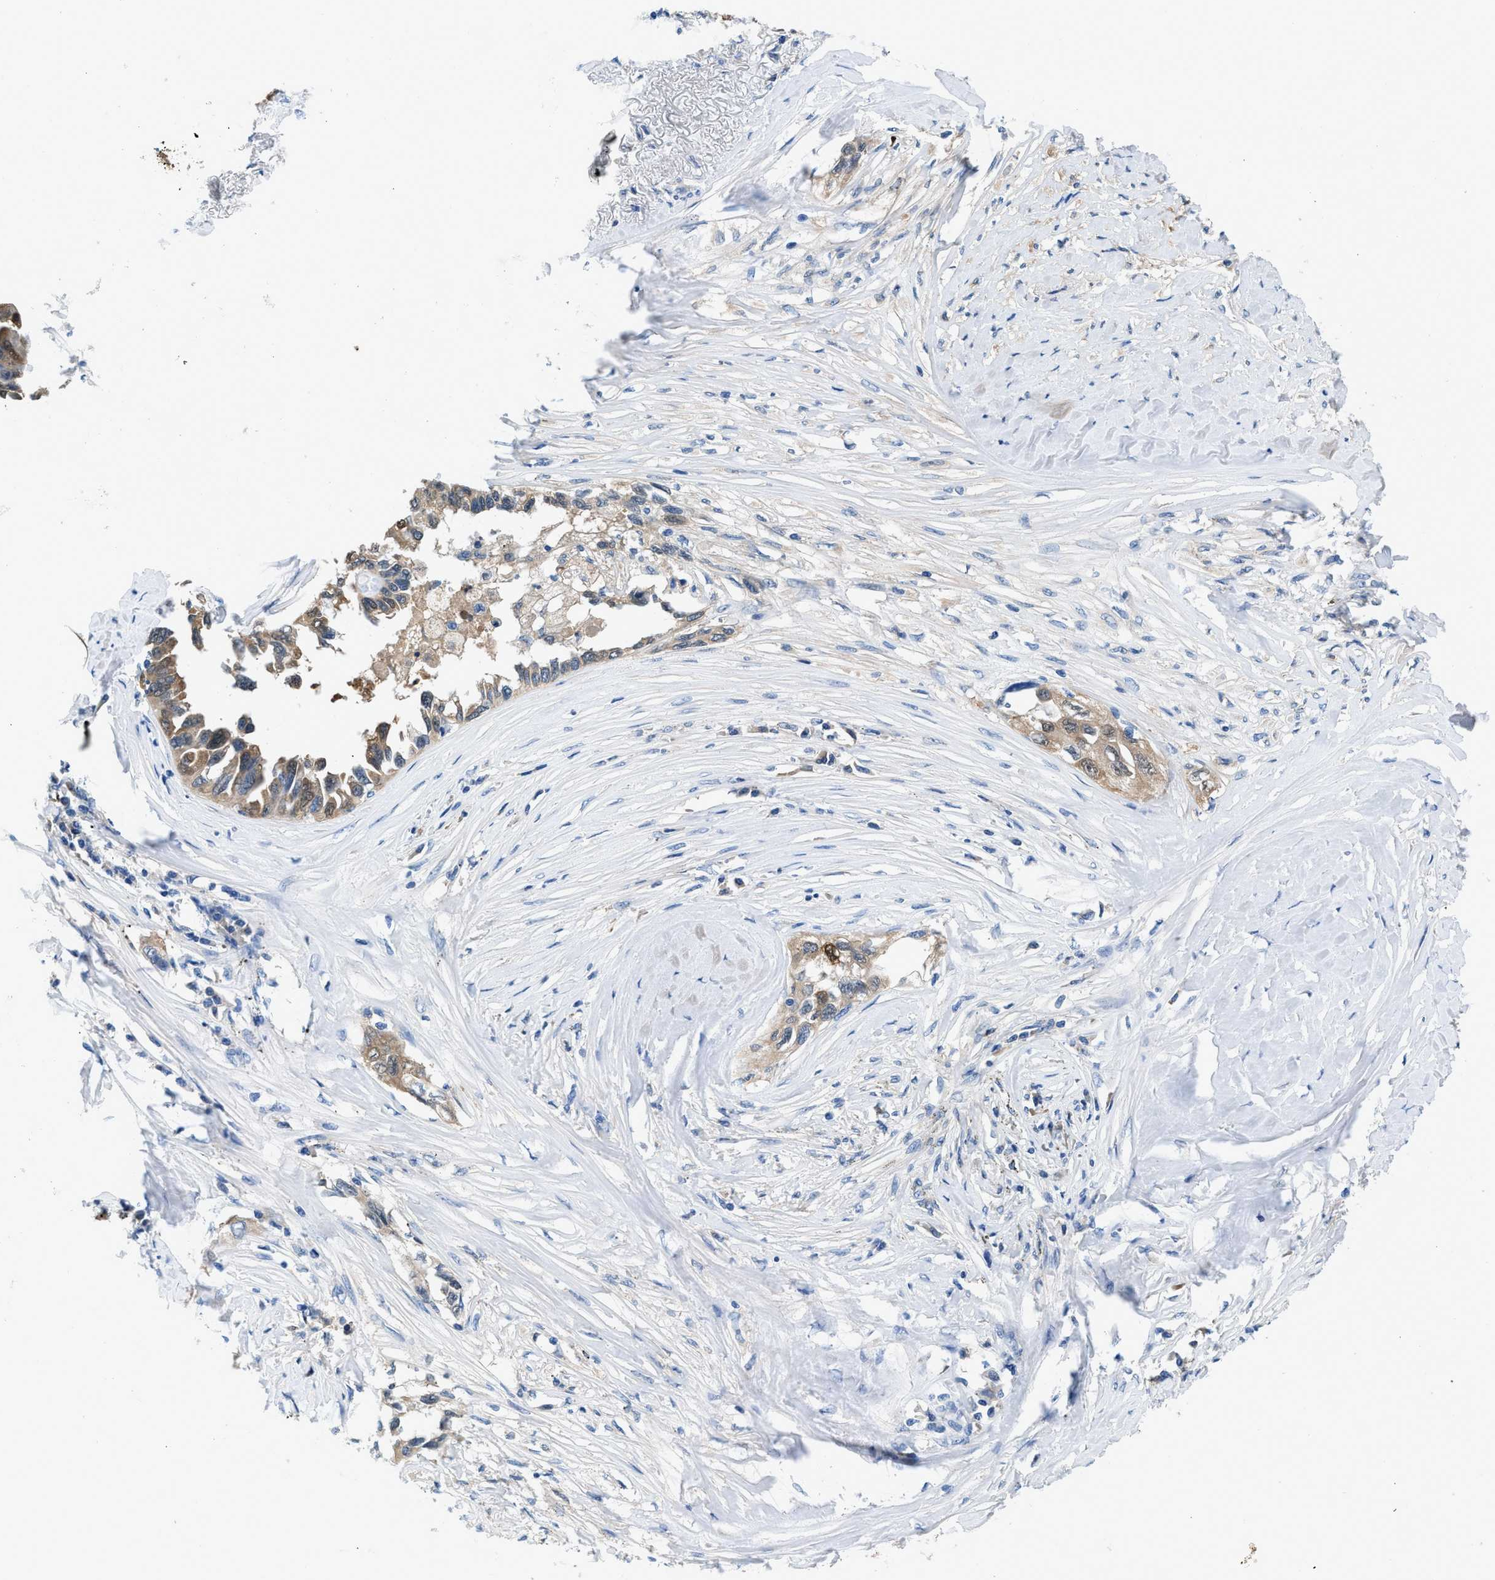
{"staining": {"intensity": "weak", "quantity": ">75%", "location": "cytoplasmic/membranous"}, "tissue": "lung cancer", "cell_type": "Tumor cells", "image_type": "cancer", "snomed": [{"axis": "morphology", "description": "Adenocarcinoma, NOS"}, {"axis": "topography", "description": "Lung"}], "caption": "The histopathology image shows immunohistochemical staining of lung cancer (adenocarcinoma). There is weak cytoplasmic/membranous positivity is identified in approximately >75% of tumor cells.", "gene": "FADS6", "patient": {"sex": "female", "age": 51}}